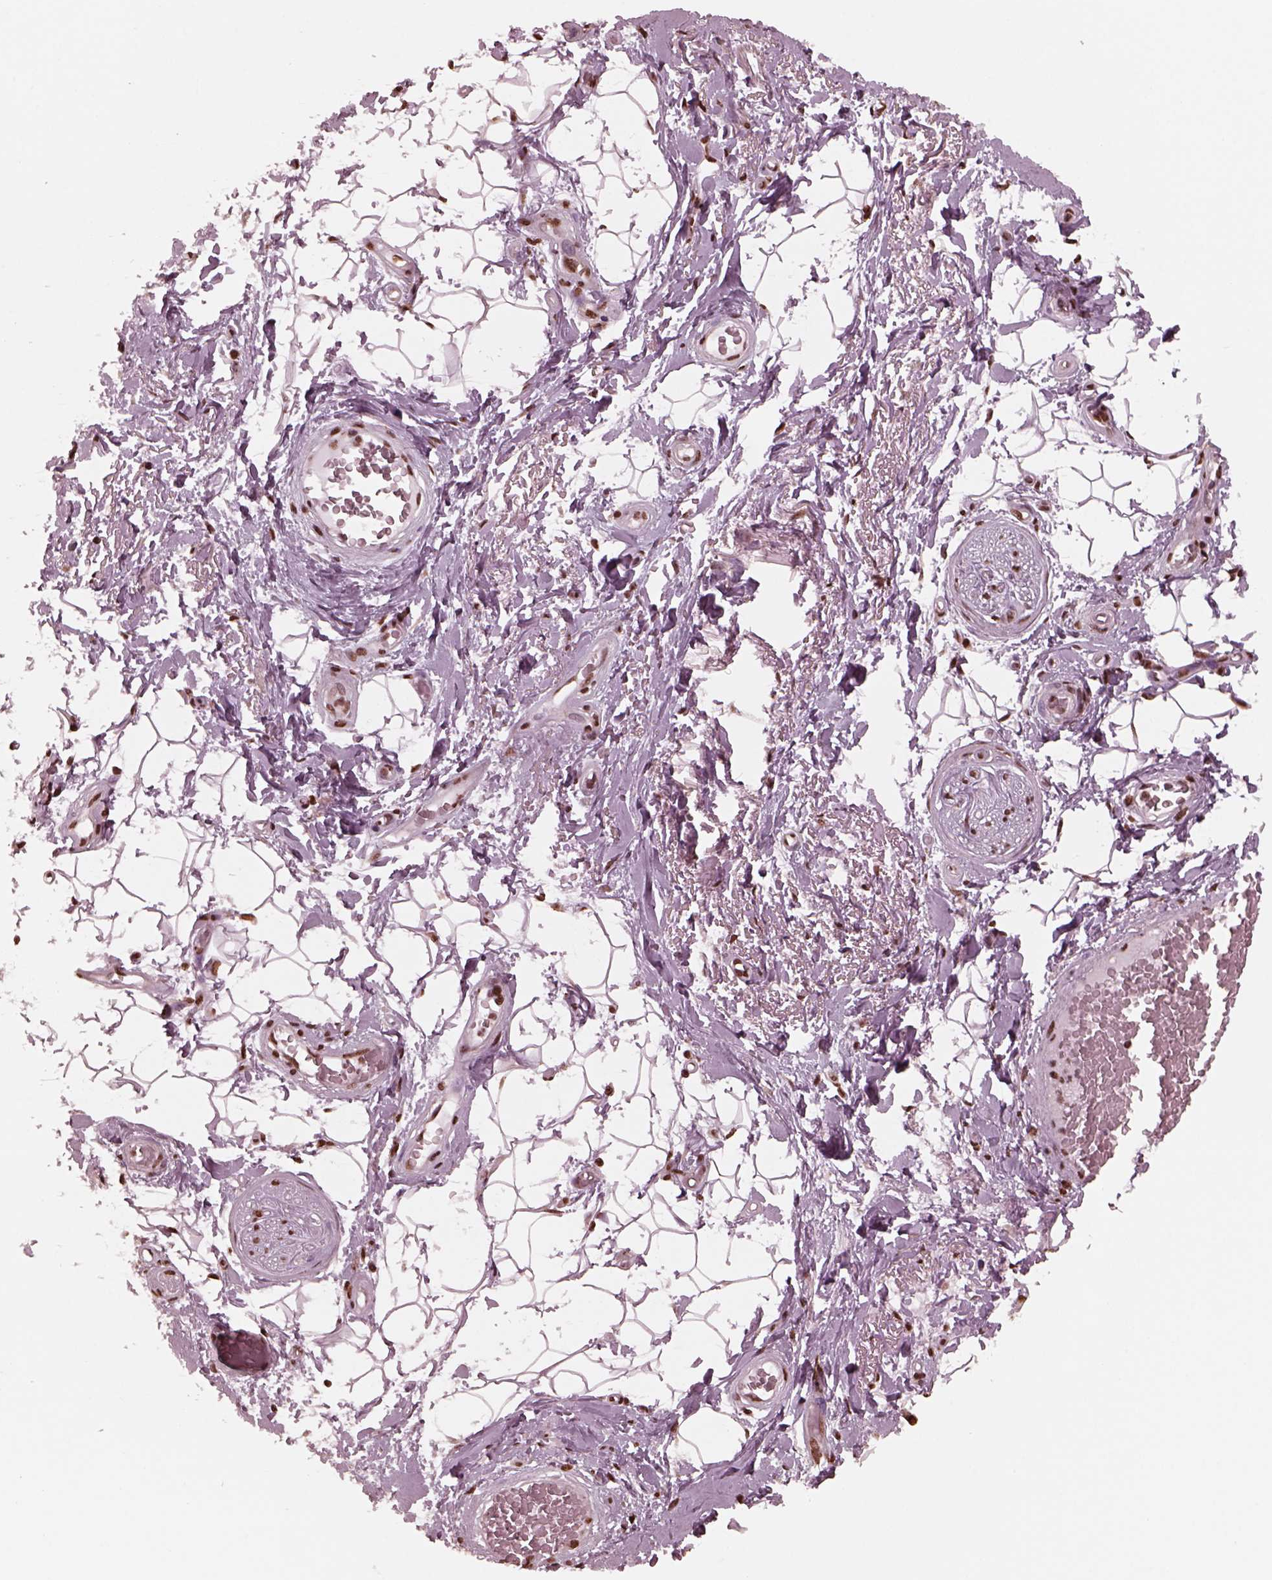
{"staining": {"intensity": "strong", "quantity": "25%-75%", "location": "nuclear"}, "tissue": "adipose tissue", "cell_type": "Adipocytes", "image_type": "normal", "snomed": [{"axis": "morphology", "description": "Normal tissue, NOS"}, {"axis": "topography", "description": "Anal"}, {"axis": "topography", "description": "Peripheral nerve tissue"}], "caption": "Benign adipose tissue was stained to show a protein in brown. There is high levels of strong nuclear positivity in approximately 25%-75% of adipocytes. (DAB IHC with brightfield microscopy, high magnification).", "gene": "NSD1", "patient": {"sex": "male", "age": 53}}